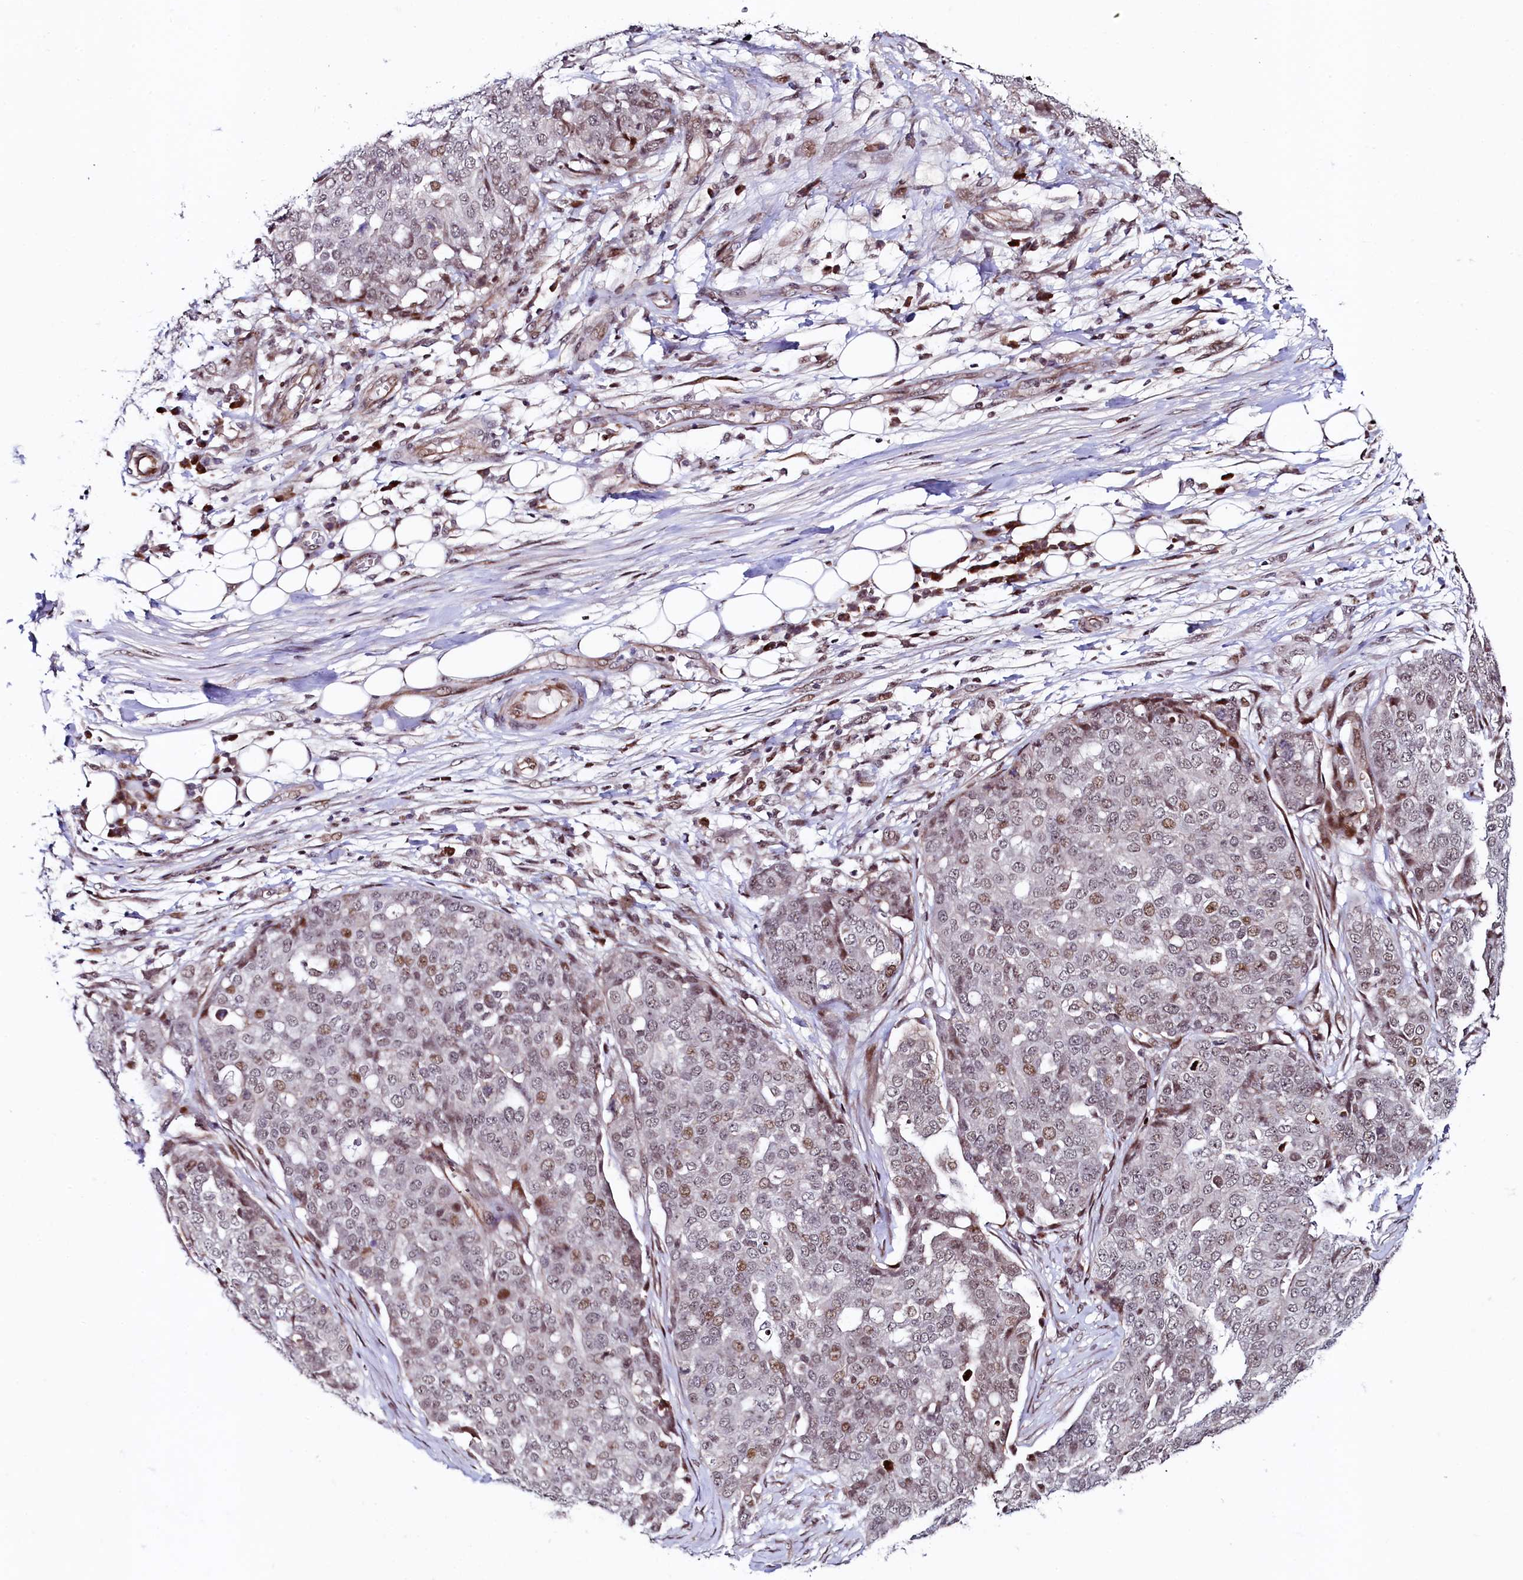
{"staining": {"intensity": "weak", "quantity": ">75%", "location": "nuclear"}, "tissue": "ovarian cancer", "cell_type": "Tumor cells", "image_type": "cancer", "snomed": [{"axis": "morphology", "description": "Cystadenocarcinoma, serous, NOS"}, {"axis": "topography", "description": "Soft tissue"}, {"axis": "topography", "description": "Ovary"}], "caption": "A high-resolution histopathology image shows IHC staining of ovarian cancer, which shows weak nuclear positivity in about >75% of tumor cells. (Stains: DAB in brown, nuclei in blue, Microscopy: brightfield microscopy at high magnification).", "gene": "LEO1", "patient": {"sex": "female", "age": 57}}